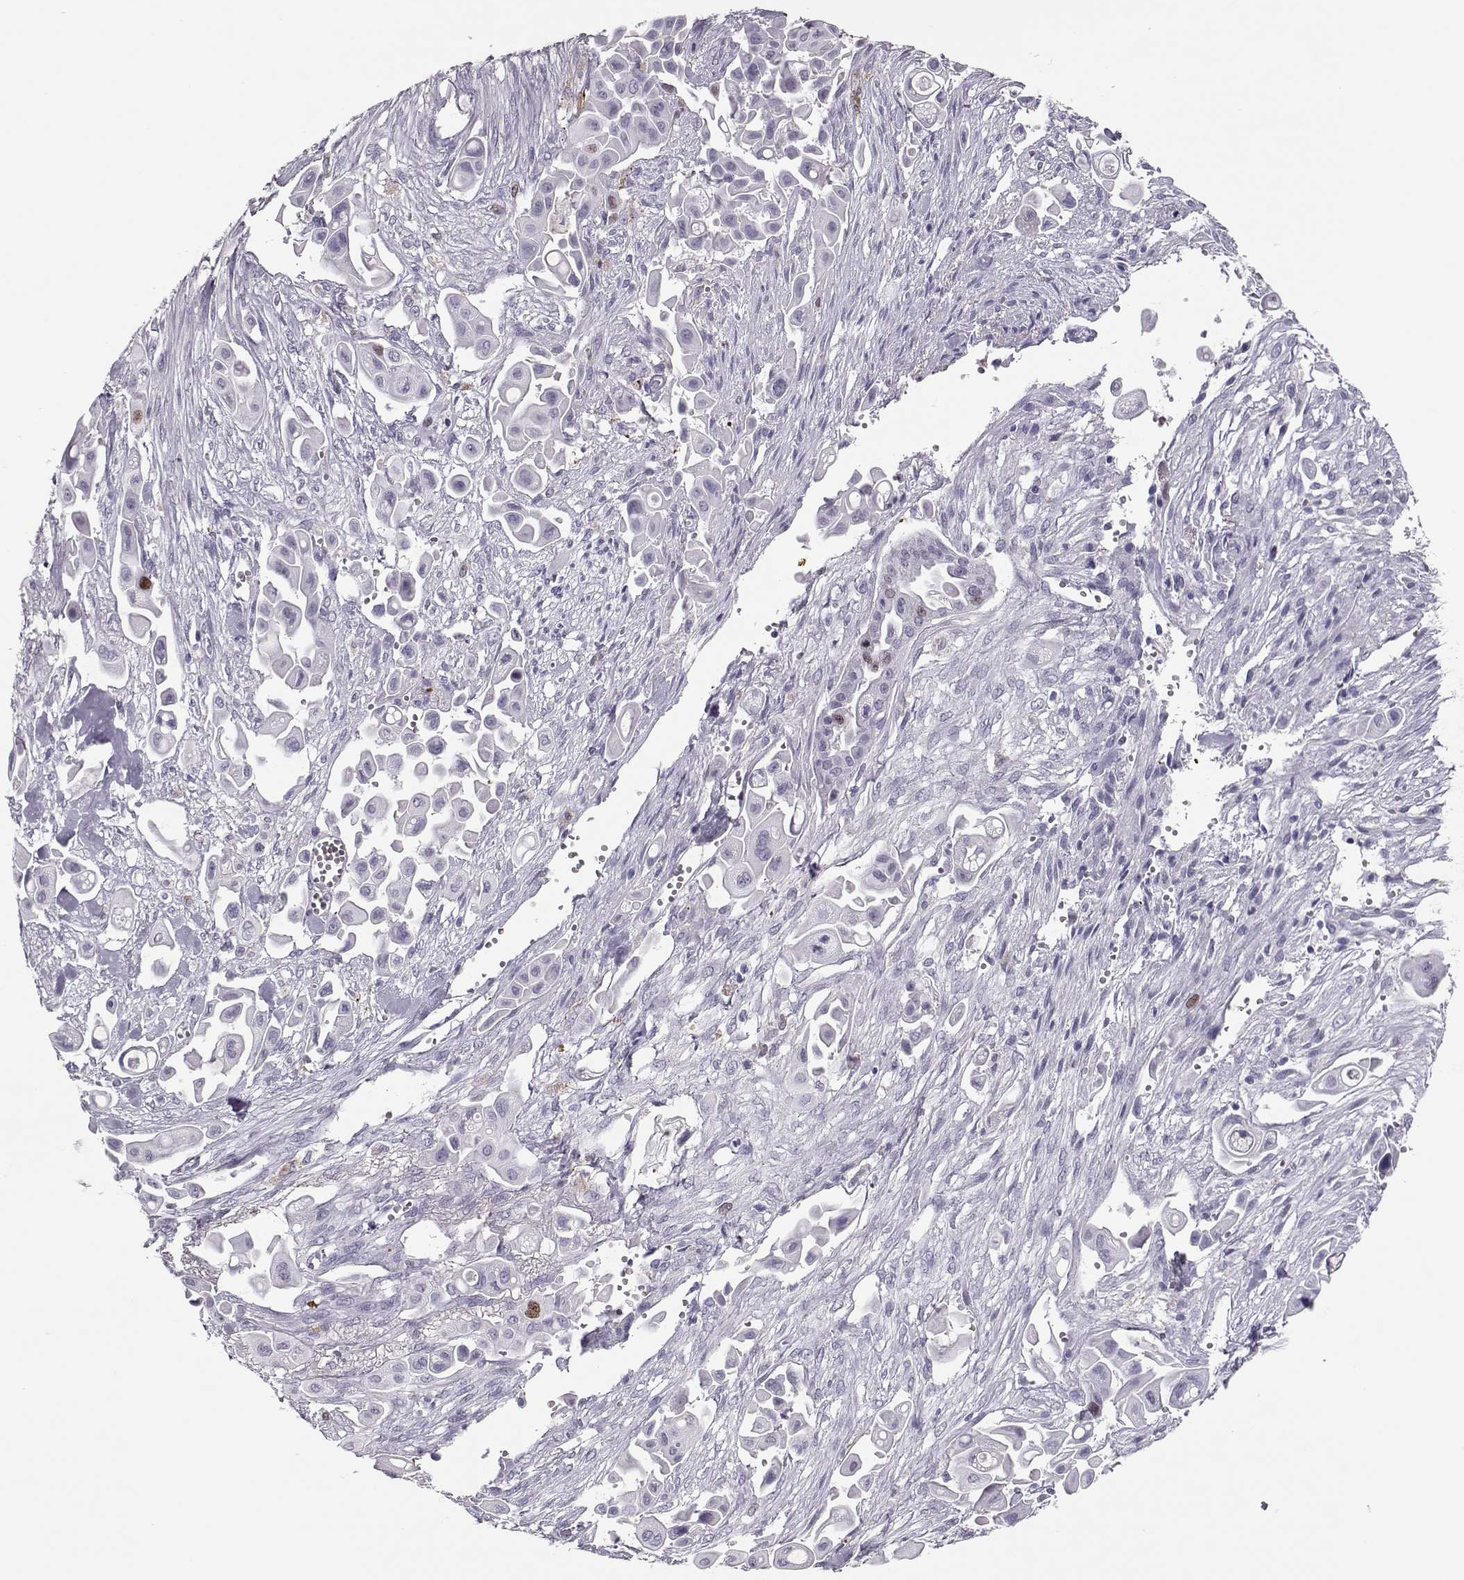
{"staining": {"intensity": "weak", "quantity": "<25%", "location": "nuclear"}, "tissue": "pancreatic cancer", "cell_type": "Tumor cells", "image_type": "cancer", "snomed": [{"axis": "morphology", "description": "Adenocarcinoma, NOS"}, {"axis": "topography", "description": "Pancreas"}], "caption": "This is a image of immunohistochemistry (IHC) staining of pancreatic cancer, which shows no staining in tumor cells. The staining is performed using DAB brown chromogen with nuclei counter-stained in using hematoxylin.", "gene": "SGO1", "patient": {"sex": "male", "age": 50}}